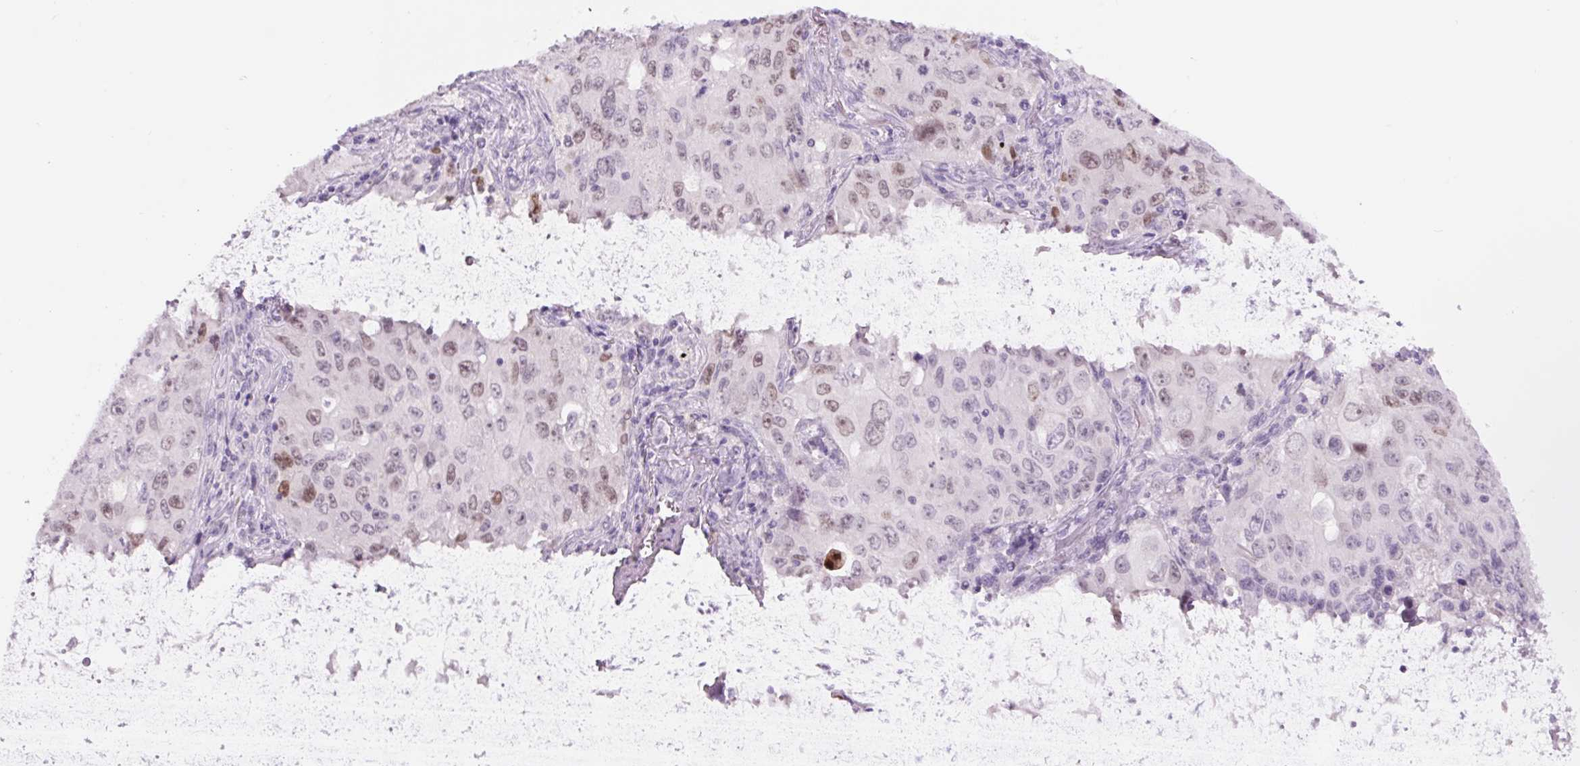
{"staining": {"intensity": "moderate", "quantity": "<25%", "location": "nuclear"}, "tissue": "lung cancer", "cell_type": "Tumor cells", "image_type": "cancer", "snomed": [{"axis": "morphology", "description": "Adenocarcinoma, NOS"}, {"axis": "morphology", "description": "Adenocarcinoma, metastatic, NOS"}, {"axis": "topography", "description": "Lymph node"}, {"axis": "topography", "description": "Lung"}], "caption": "Lung cancer (metastatic adenocarcinoma) tissue reveals moderate nuclear expression in approximately <25% of tumor cells, visualized by immunohistochemistry.", "gene": "SIX1", "patient": {"sex": "female", "age": 42}}